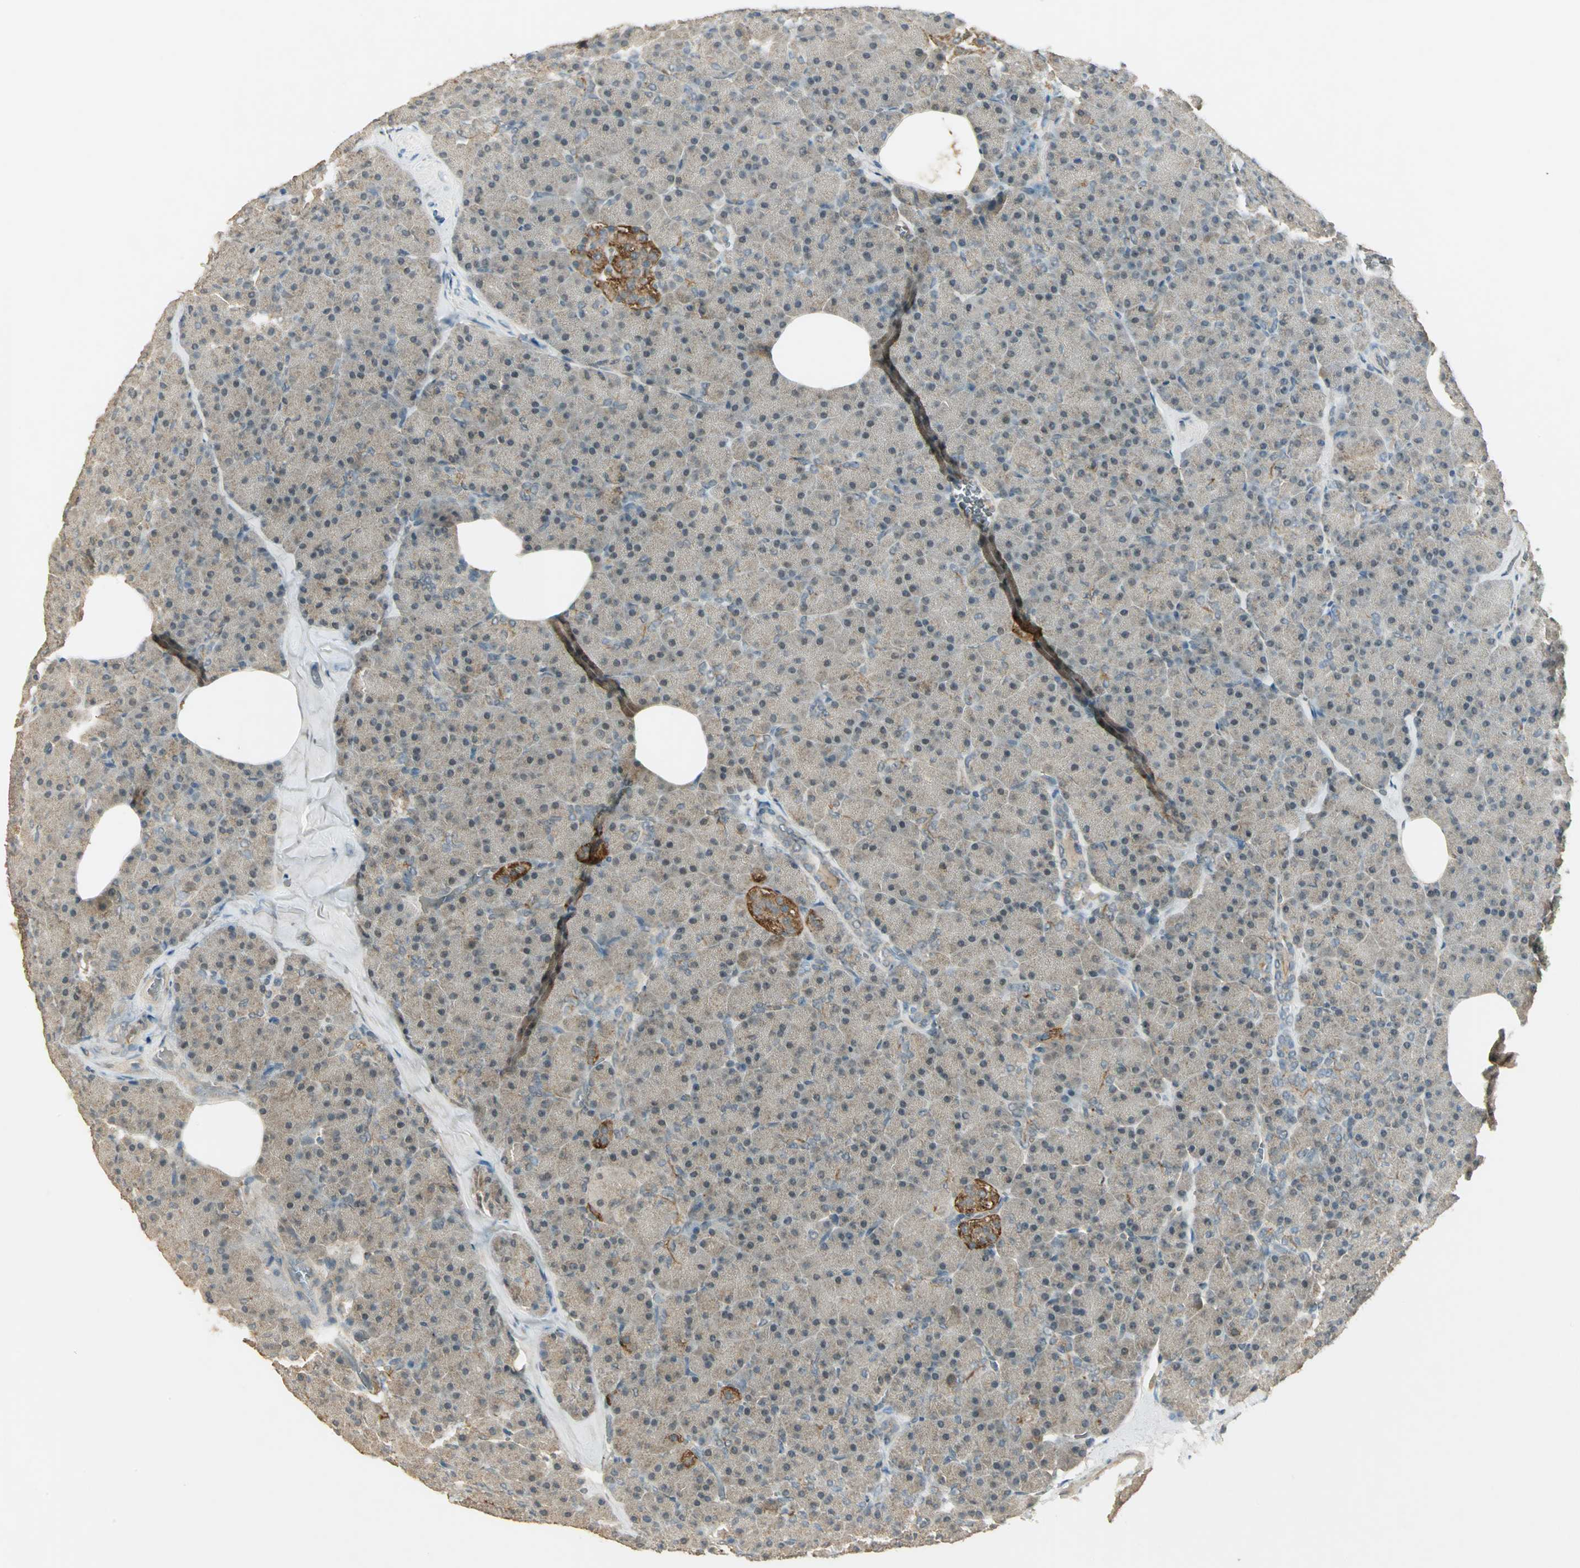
{"staining": {"intensity": "weak", "quantity": ">75%", "location": "cytoplasmic/membranous"}, "tissue": "pancreas", "cell_type": "Exocrine glandular cells", "image_type": "normal", "snomed": [{"axis": "morphology", "description": "Normal tissue, NOS"}, {"axis": "topography", "description": "Pancreas"}], "caption": "Pancreas stained with IHC displays weak cytoplasmic/membranous staining in about >75% of exocrine glandular cells.", "gene": "KEAP1", "patient": {"sex": "female", "age": 35}}